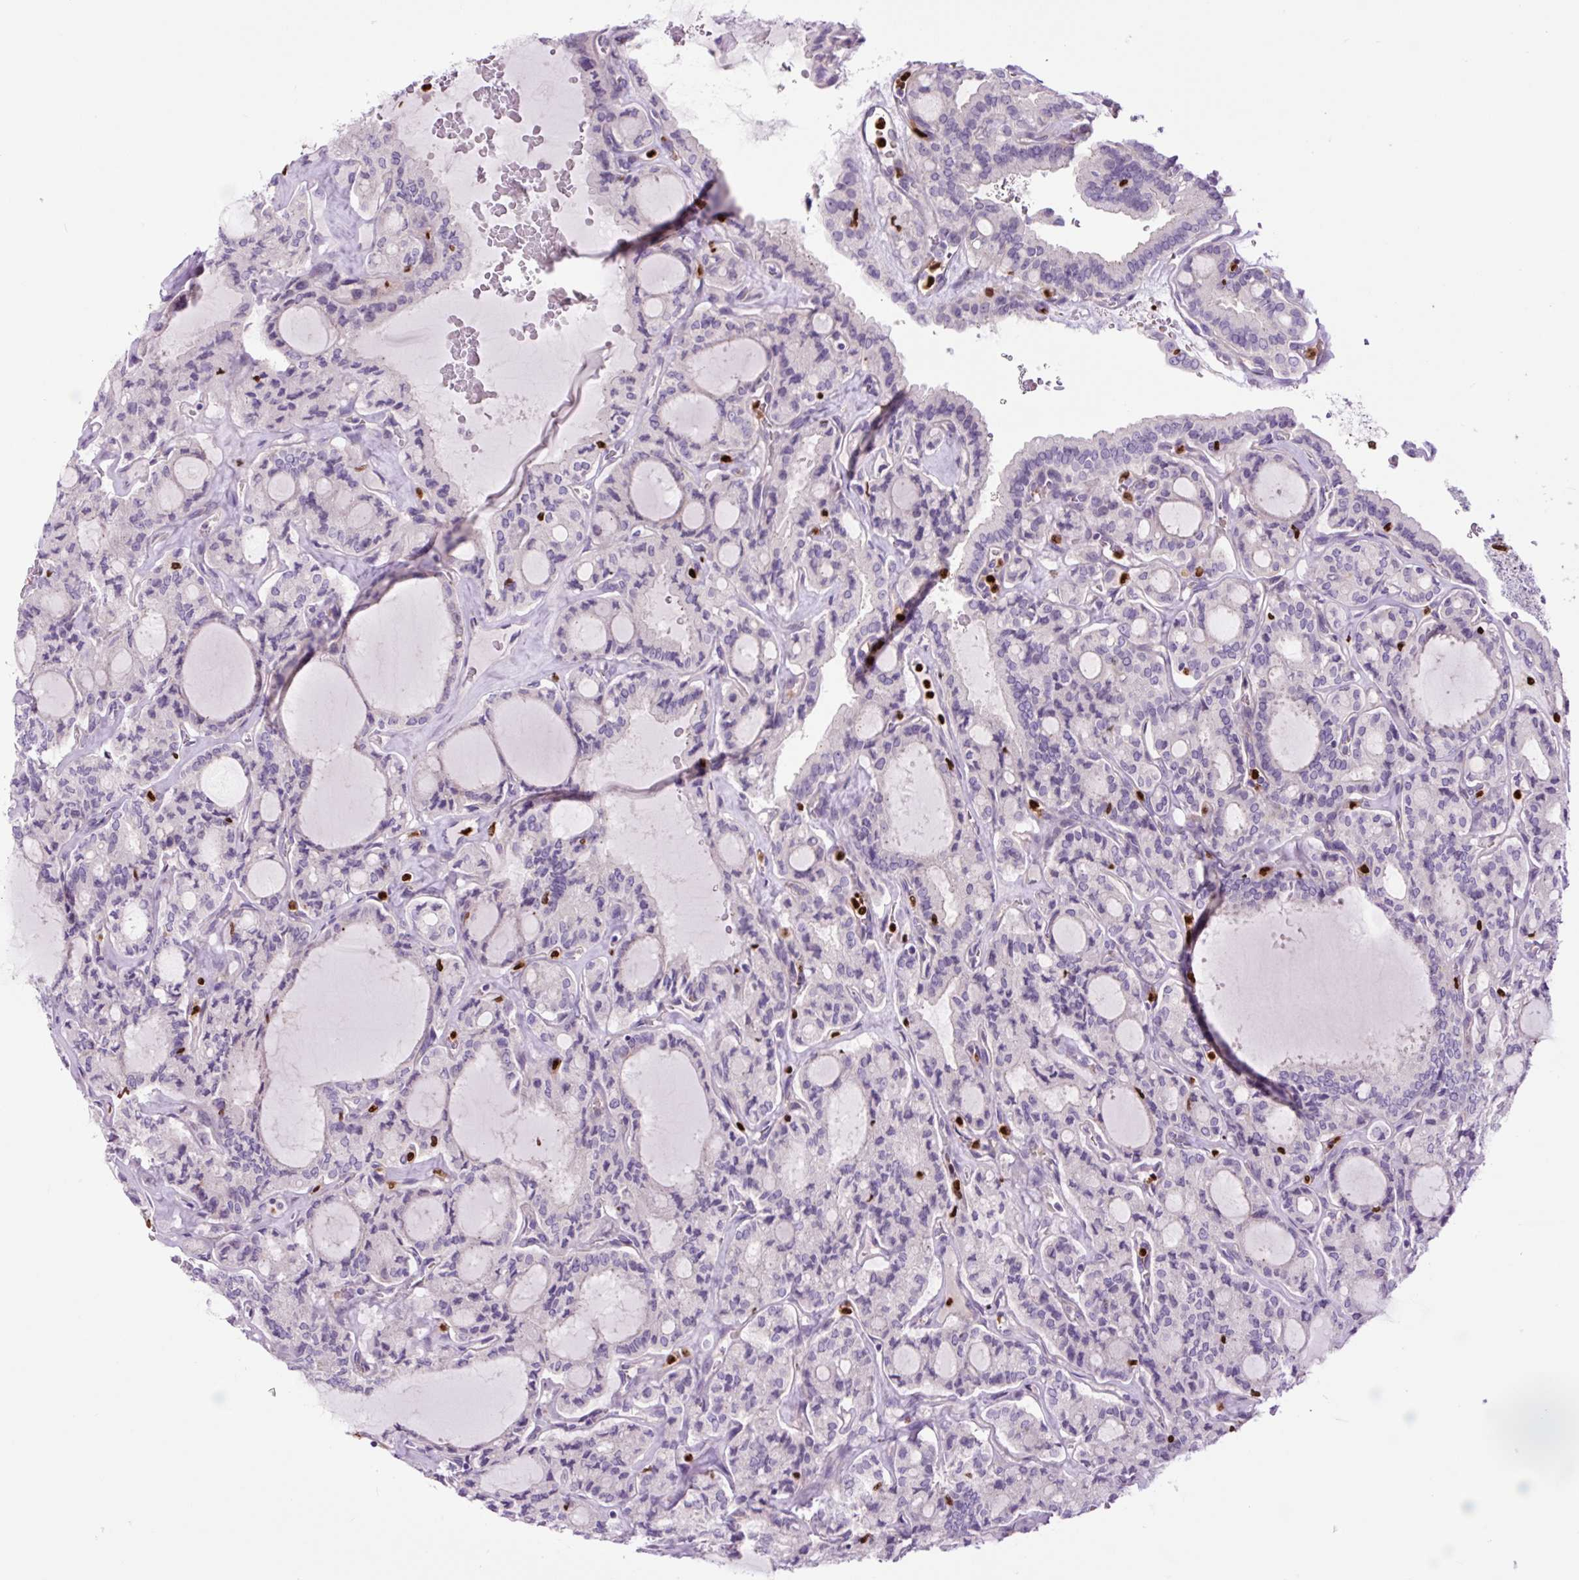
{"staining": {"intensity": "negative", "quantity": "none", "location": "none"}, "tissue": "thyroid cancer", "cell_type": "Tumor cells", "image_type": "cancer", "snomed": [{"axis": "morphology", "description": "Papillary adenocarcinoma, NOS"}, {"axis": "topography", "description": "Thyroid gland"}], "caption": "High power microscopy photomicrograph of an immunohistochemistry photomicrograph of thyroid cancer (papillary adenocarcinoma), revealing no significant expression in tumor cells.", "gene": "SPI1", "patient": {"sex": "male", "age": 87}}